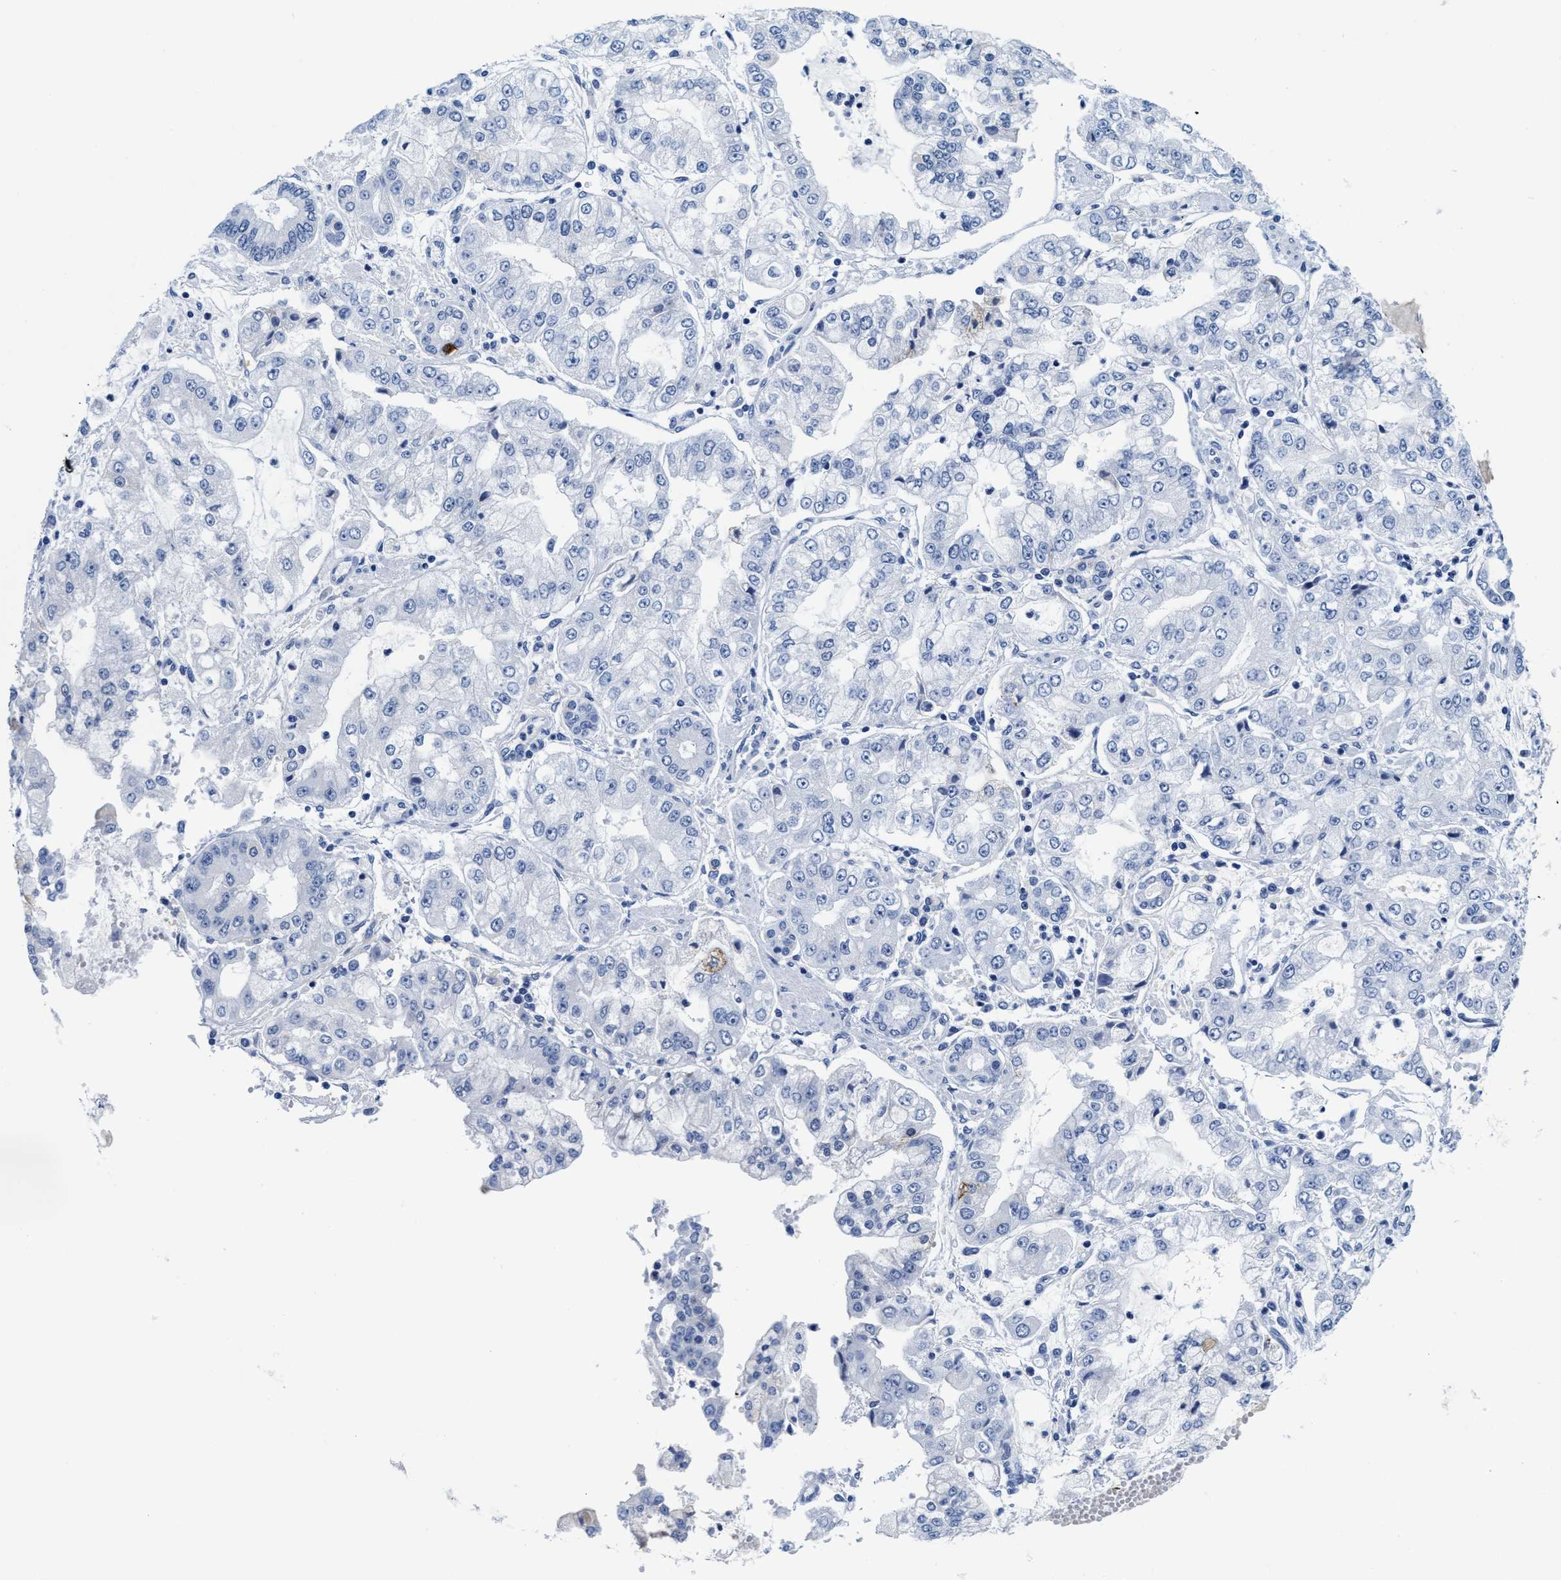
{"staining": {"intensity": "negative", "quantity": "none", "location": "none"}, "tissue": "stomach cancer", "cell_type": "Tumor cells", "image_type": "cancer", "snomed": [{"axis": "morphology", "description": "Adenocarcinoma, NOS"}, {"axis": "topography", "description": "Stomach"}], "caption": "This histopathology image is of stomach cancer (adenocarcinoma) stained with immunohistochemistry to label a protein in brown with the nuclei are counter-stained blue. There is no staining in tumor cells. (DAB (3,3'-diaminobenzidine) IHC with hematoxylin counter stain).", "gene": "TTC3", "patient": {"sex": "male", "age": 76}}